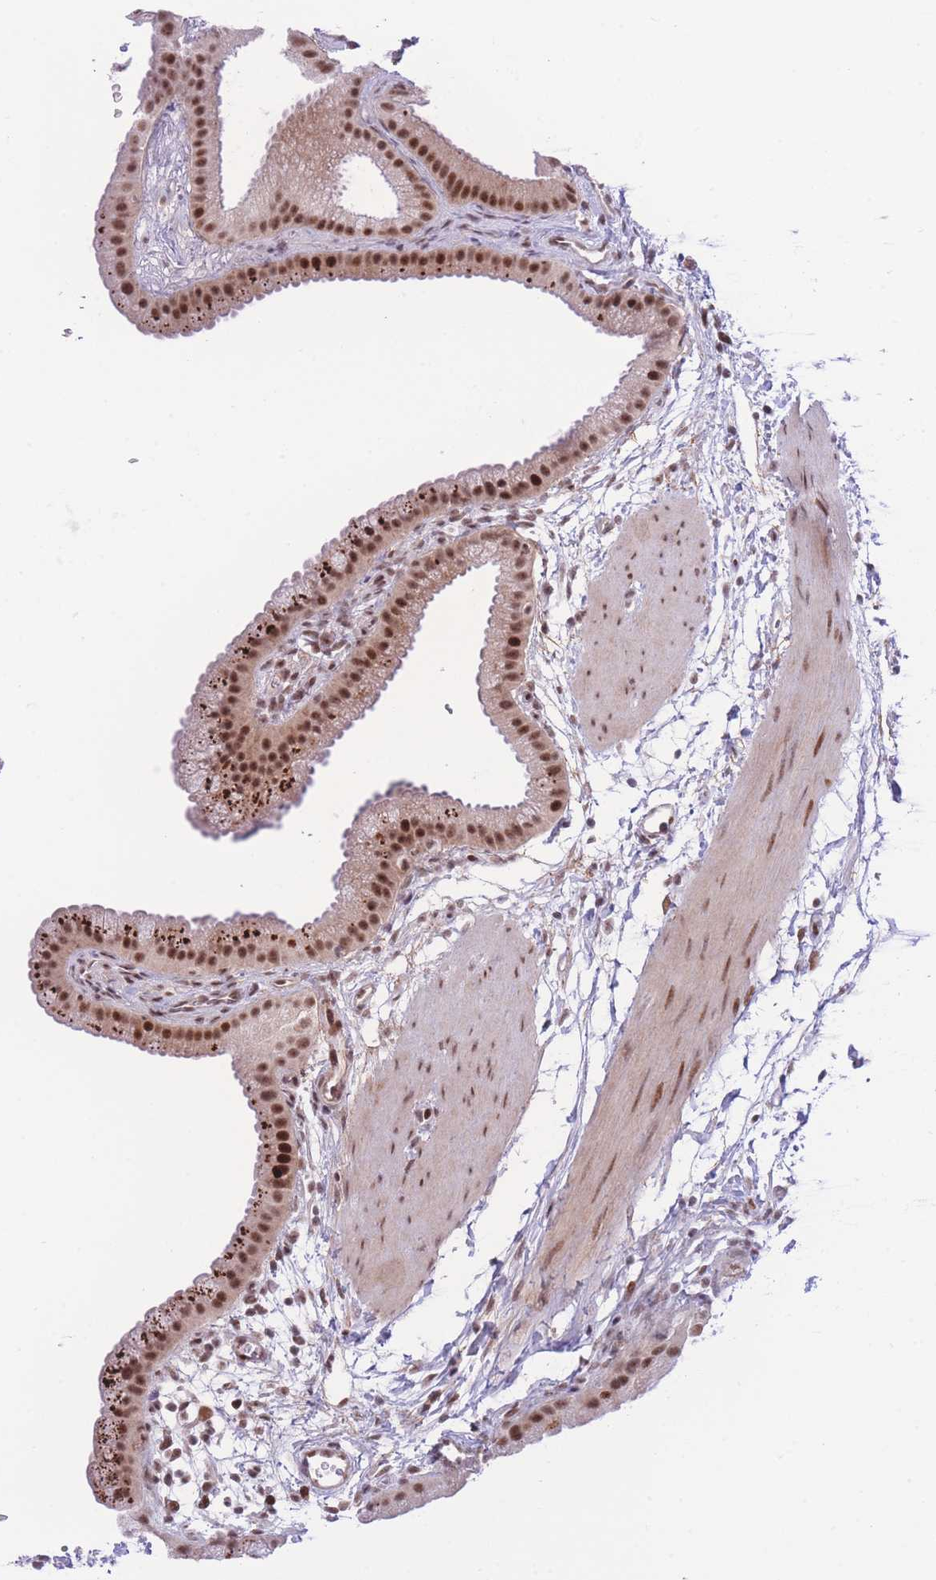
{"staining": {"intensity": "strong", "quantity": ">75%", "location": "nuclear"}, "tissue": "gallbladder", "cell_type": "Glandular cells", "image_type": "normal", "snomed": [{"axis": "morphology", "description": "Normal tissue, NOS"}, {"axis": "topography", "description": "Gallbladder"}], "caption": "Brown immunohistochemical staining in unremarkable human gallbladder exhibits strong nuclear positivity in approximately >75% of glandular cells.", "gene": "PCIF1", "patient": {"sex": "female", "age": 64}}